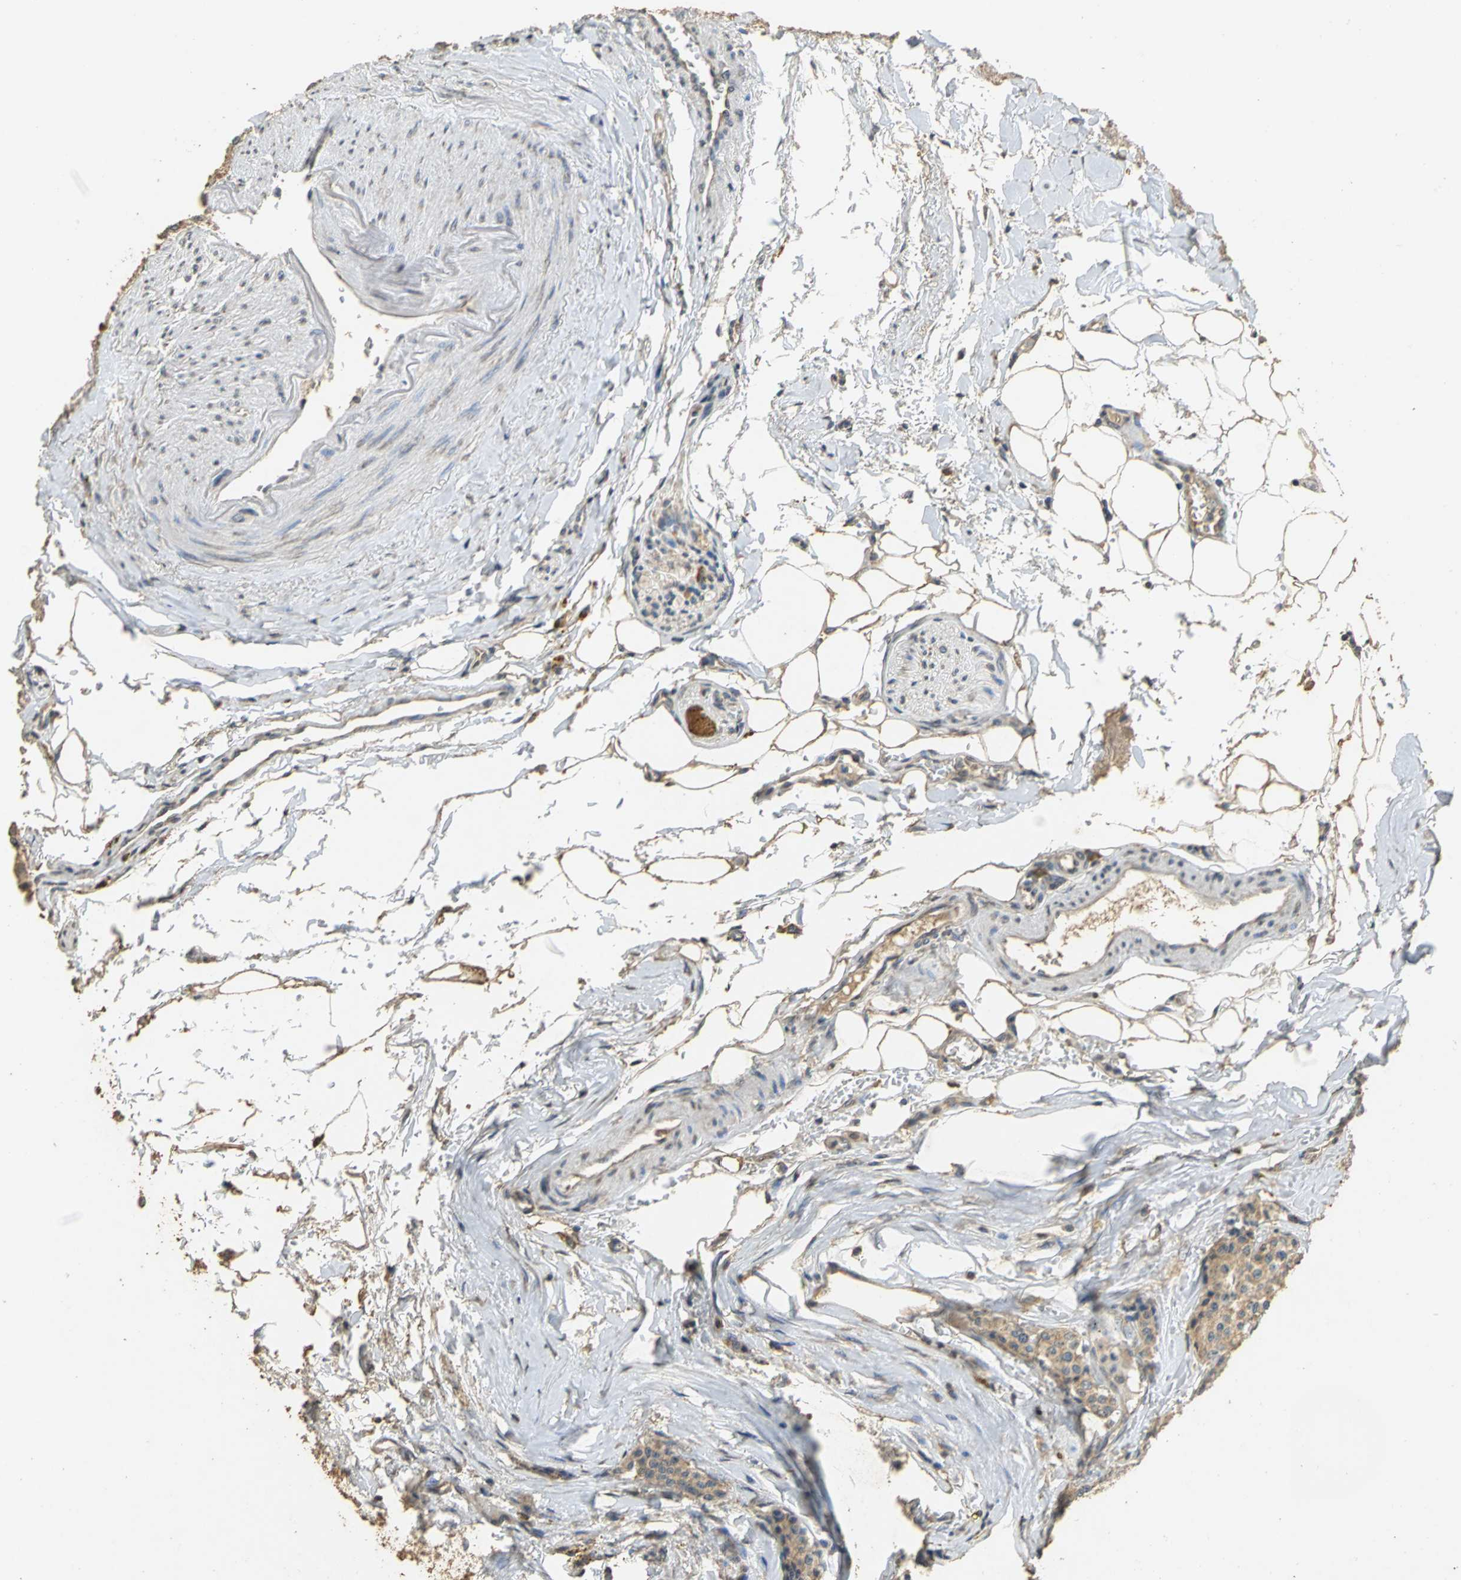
{"staining": {"intensity": "weak", "quantity": ">75%", "location": "cytoplasmic/membranous"}, "tissue": "carcinoid", "cell_type": "Tumor cells", "image_type": "cancer", "snomed": [{"axis": "morphology", "description": "Carcinoid, malignant, NOS"}, {"axis": "topography", "description": "Colon"}], "caption": "Immunohistochemical staining of human malignant carcinoid exhibits low levels of weak cytoplasmic/membranous protein expression in approximately >75% of tumor cells. The staining was performed using DAB (3,3'-diaminobenzidine), with brown indicating positive protein expression. Nuclei are stained blue with hematoxylin.", "gene": "ACSL4", "patient": {"sex": "female", "age": 61}}